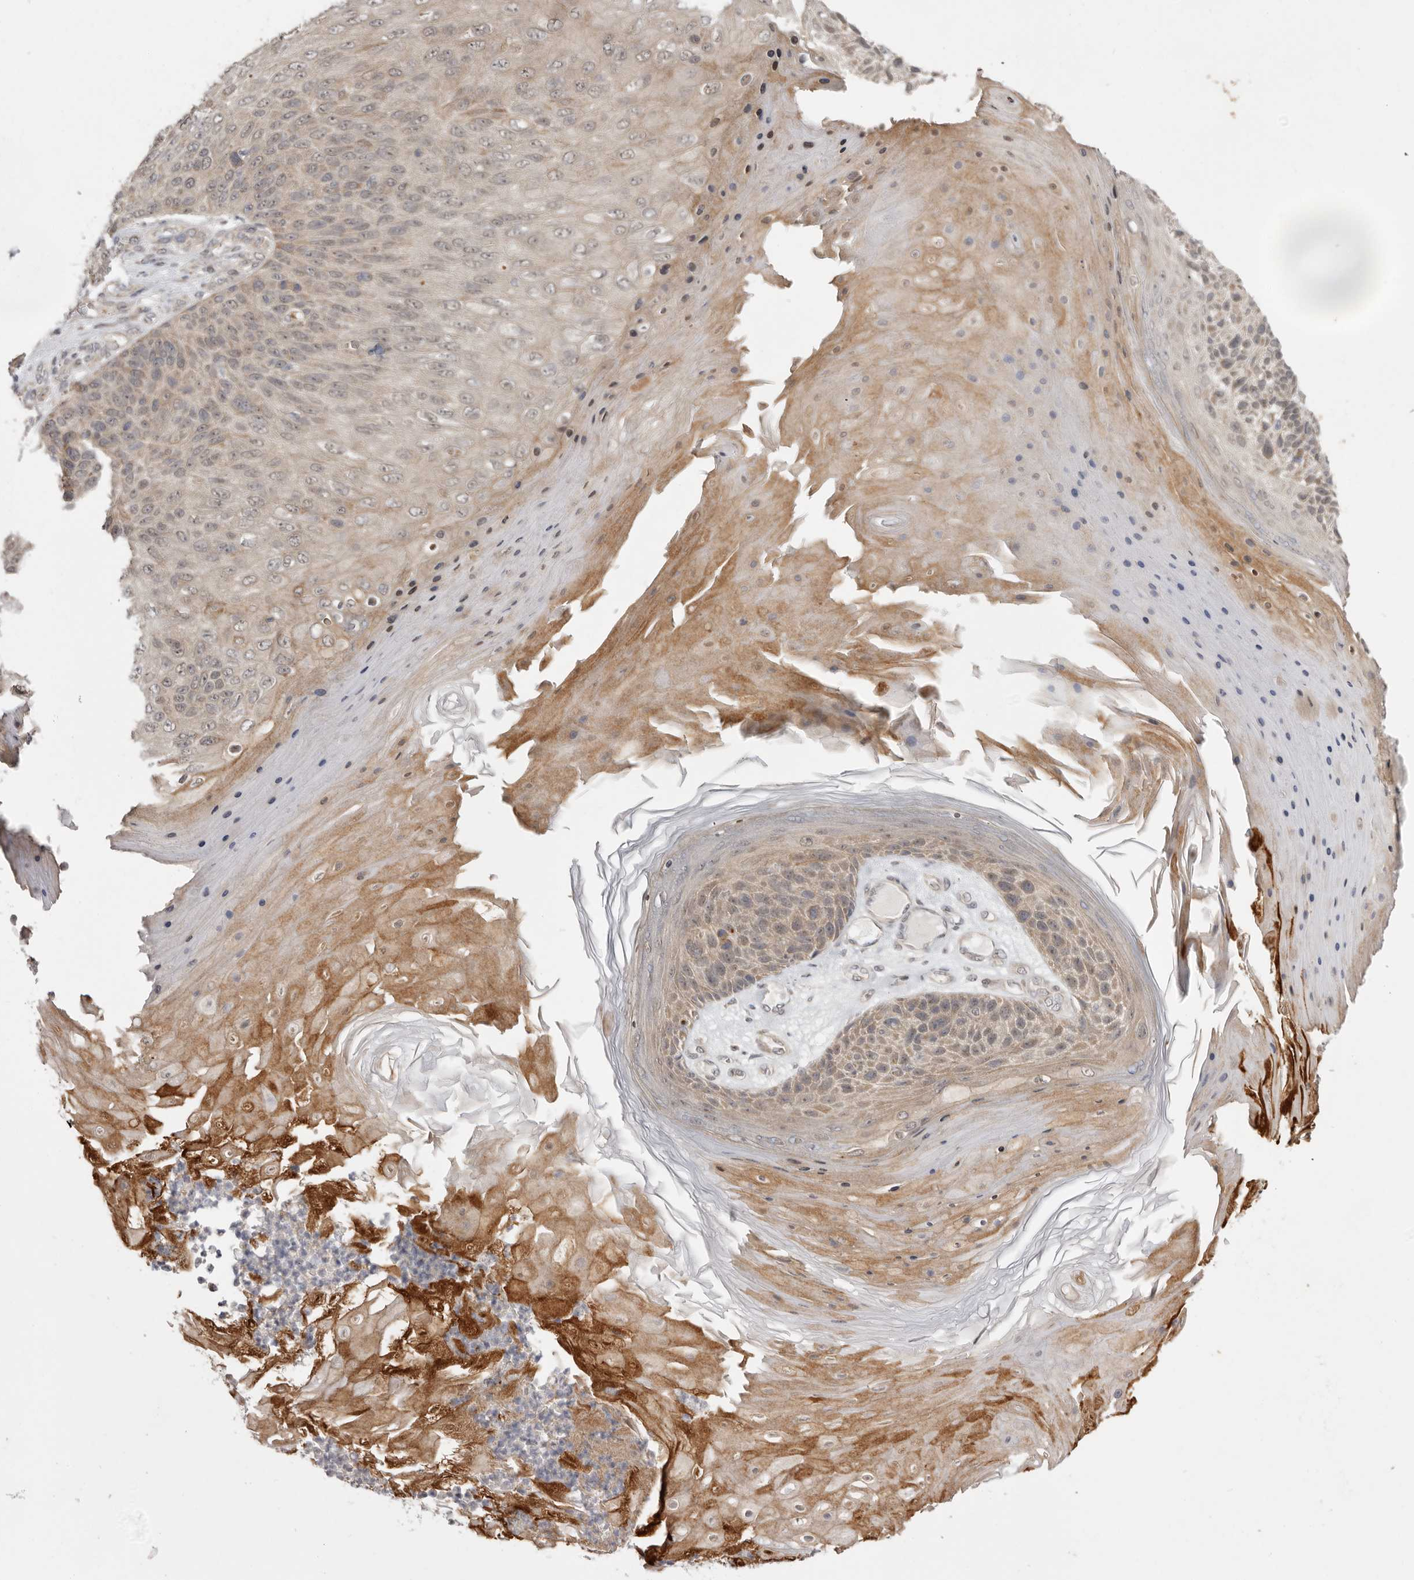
{"staining": {"intensity": "weak", "quantity": ">75%", "location": "cytoplasmic/membranous"}, "tissue": "skin cancer", "cell_type": "Tumor cells", "image_type": "cancer", "snomed": [{"axis": "morphology", "description": "Squamous cell carcinoma, NOS"}, {"axis": "topography", "description": "Skin"}], "caption": "Immunohistochemistry (IHC) photomicrograph of skin squamous cell carcinoma stained for a protein (brown), which demonstrates low levels of weak cytoplasmic/membranous staining in approximately >75% of tumor cells.", "gene": "NSUN4", "patient": {"sex": "female", "age": 88}}